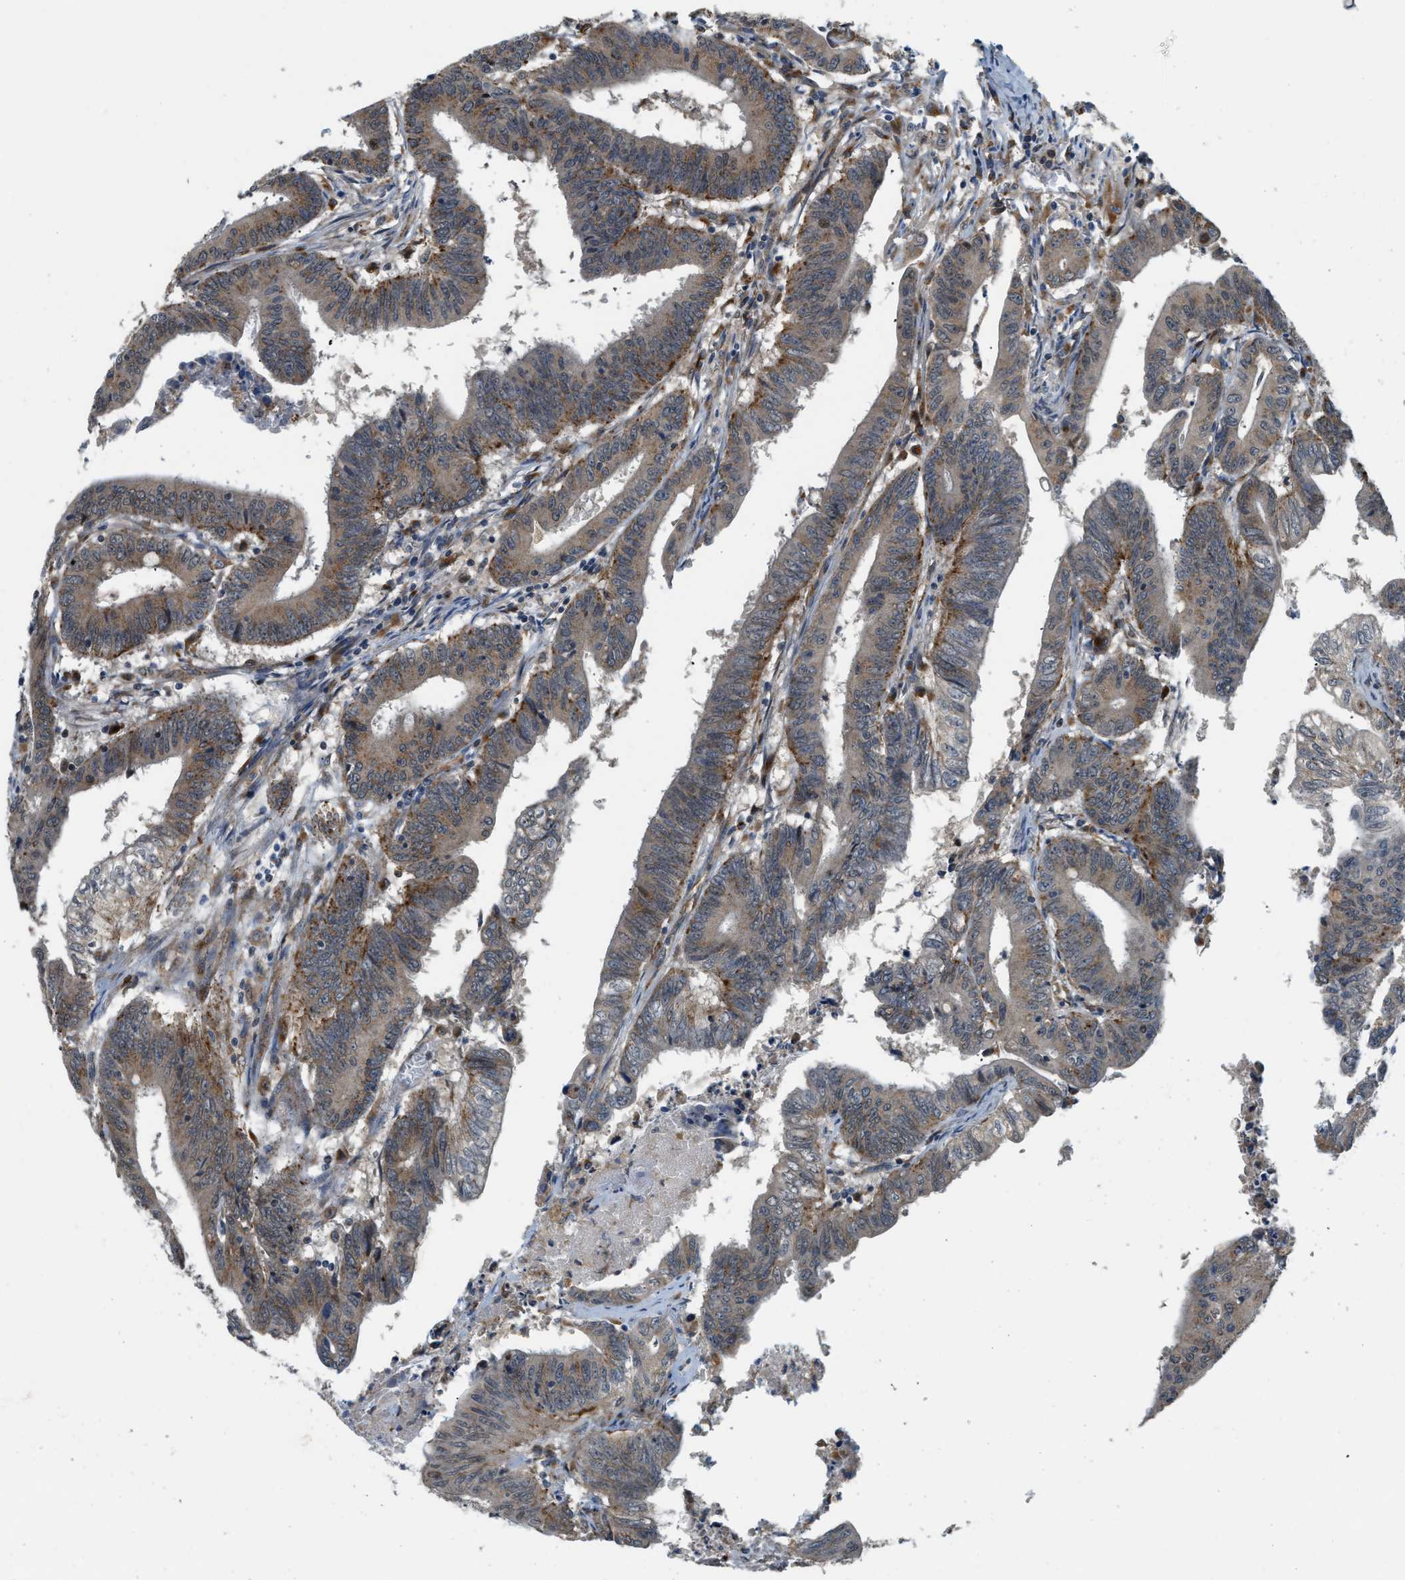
{"staining": {"intensity": "moderate", "quantity": ">75%", "location": "cytoplasmic/membranous"}, "tissue": "colorectal cancer", "cell_type": "Tumor cells", "image_type": "cancer", "snomed": [{"axis": "morphology", "description": "Adenocarcinoma, NOS"}, {"axis": "topography", "description": "Colon"}], "caption": "Immunohistochemistry photomicrograph of colorectal cancer stained for a protein (brown), which displays medium levels of moderate cytoplasmic/membranous staining in approximately >75% of tumor cells.", "gene": "STARD3NL", "patient": {"sex": "male", "age": 45}}